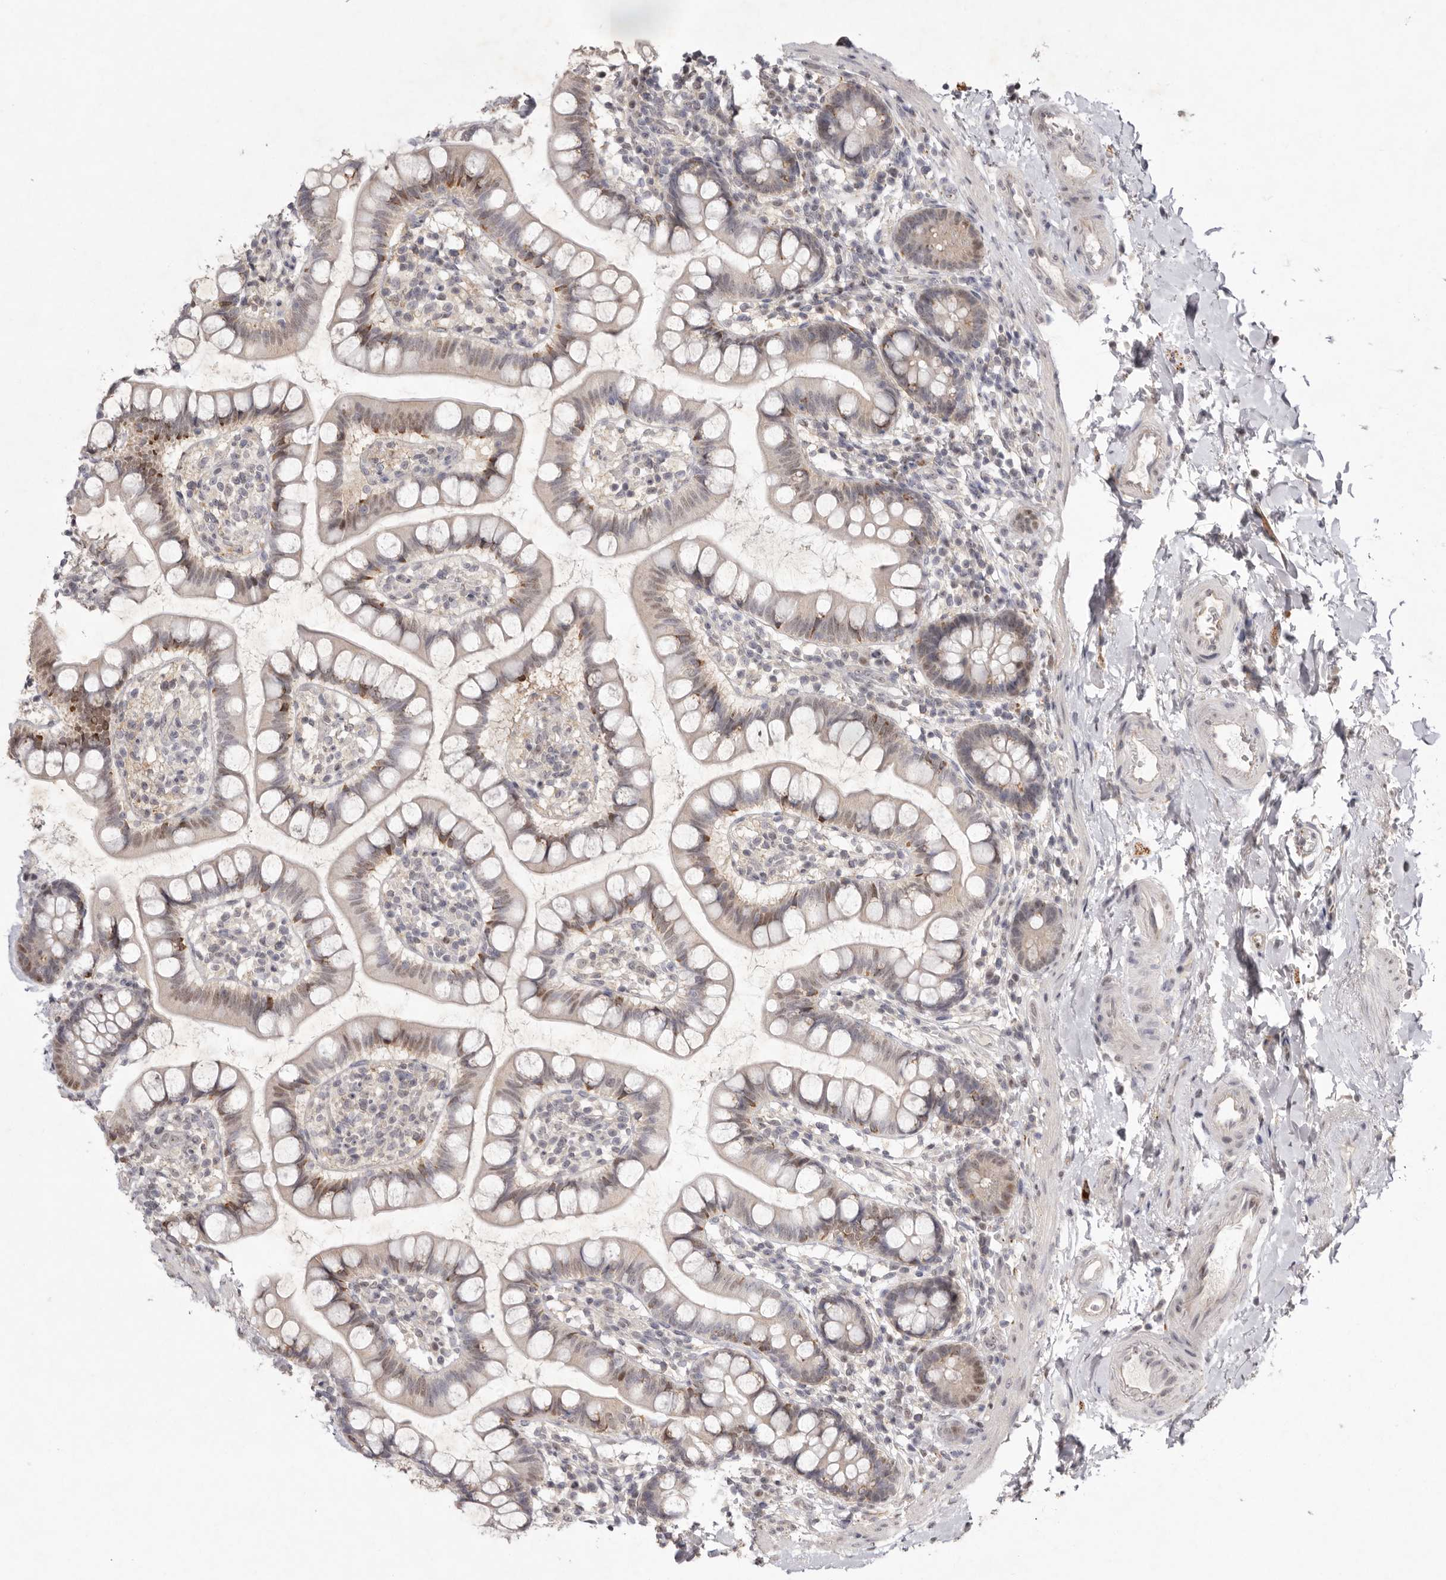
{"staining": {"intensity": "moderate", "quantity": "<25%", "location": "cytoplasmic/membranous,nuclear"}, "tissue": "small intestine", "cell_type": "Glandular cells", "image_type": "normal", "snomed": [{"axis": "morphology", "description": "Normal tissue, NOS"}, {"axis": "topography", "description": "Small intestine"}], "caption": "Immunohistochemical staining of benign human small intestine displays moderate cytoplasmic/membranous,nuclear protein staining in about <25% of glandular cells.", "gene": "TADA1", "patient": {"sex": "female", "age": 84}}